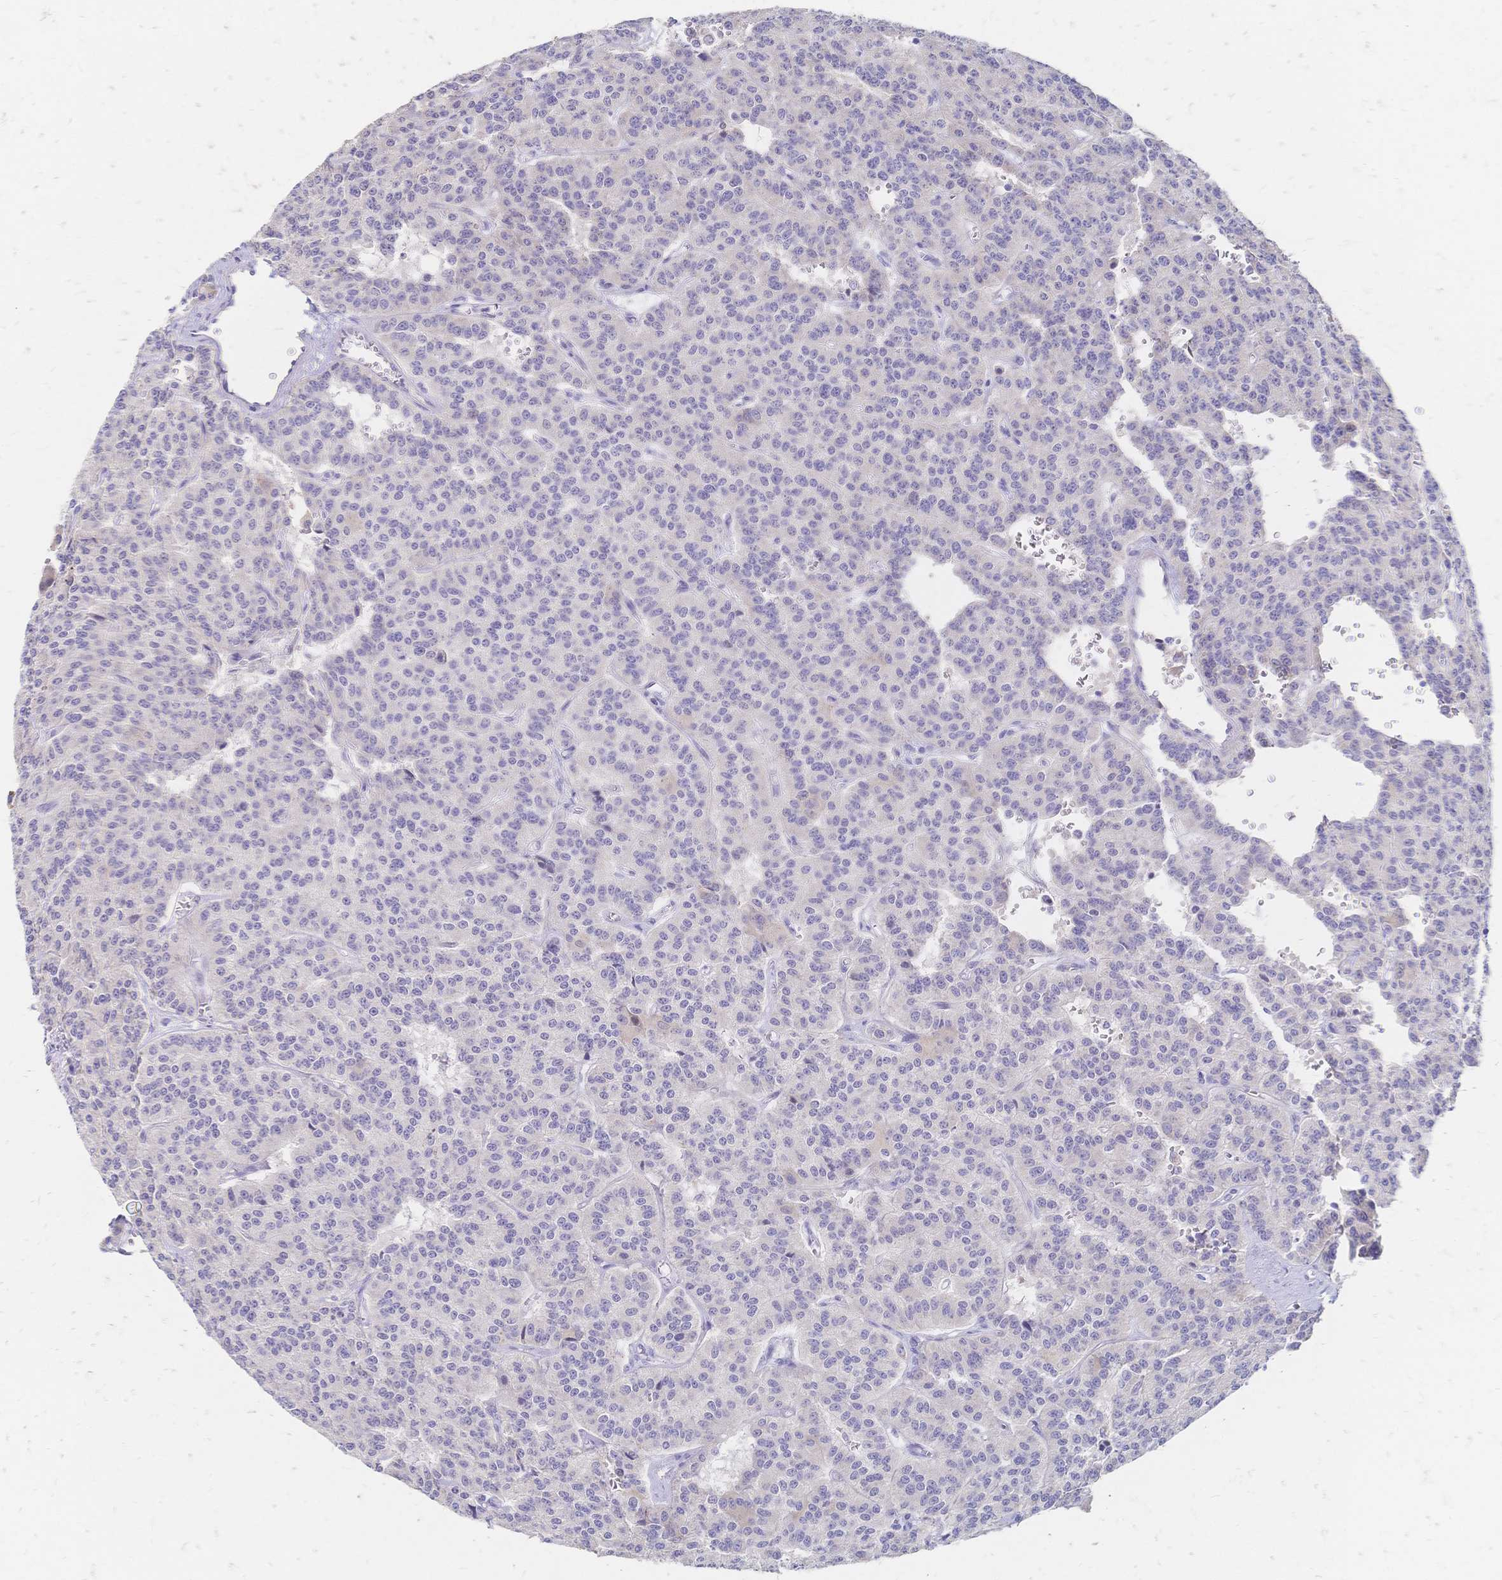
{"staining": {"intensity": "negative", "quantity": "none", "location": "none"}, "tissue": "carcinoid", "cell_type": "Tumor cells", "image_type": "cancer", "snomed": [{"axis": "morphology", "description": "Carcinoid, malignant, NOS"}, {"axis": "topography", "description": "Lung"}], "caption": "This is an immunohistochemistry (IHC) photomicrograph of human malignant carcinoid. There is no expression in tumor cells.", "gene": "VWC2L", "patient": {"sex": "female", "age": 71}}